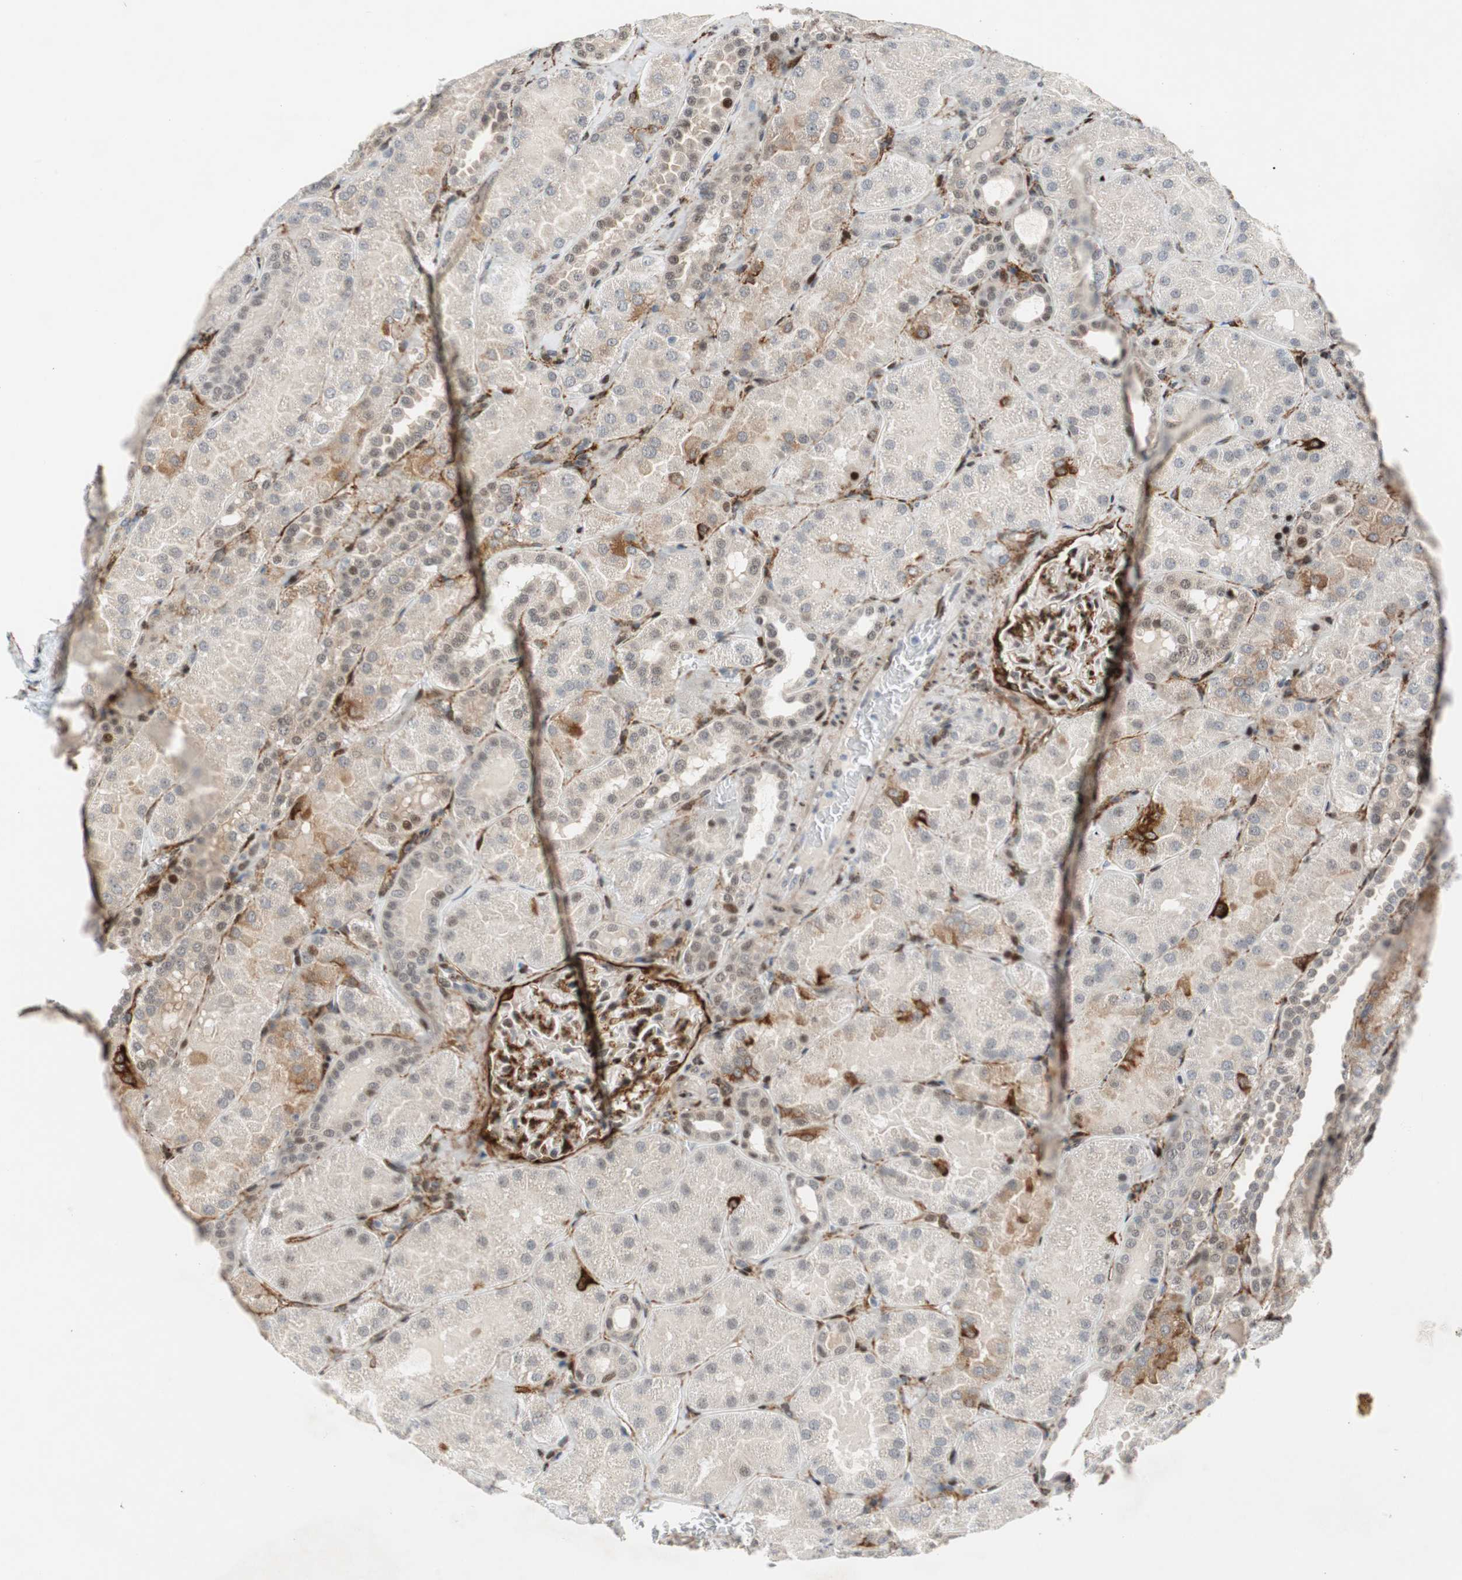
{"staining": {"intensity": "moderate", "quantity": "25%-75%", "location": "cytoplasmic/membranous"}, "tissue": "kidney", "cell_type": "Cells in glomeruli", "image_type": "normal", "snomed": [{"axis": "morphology", "description": "Normal tissue, NOS"}, {"axis": "topography", "description": "Kidney"}], "caption": "The histopathology image displays staining of normal kidney, revealing moderate cytoplasmic/membranous protein staining (brown color) within cells in glomeruli.", "gene": "FBXO44", "patient": {"sex": "male", "age": 28}}